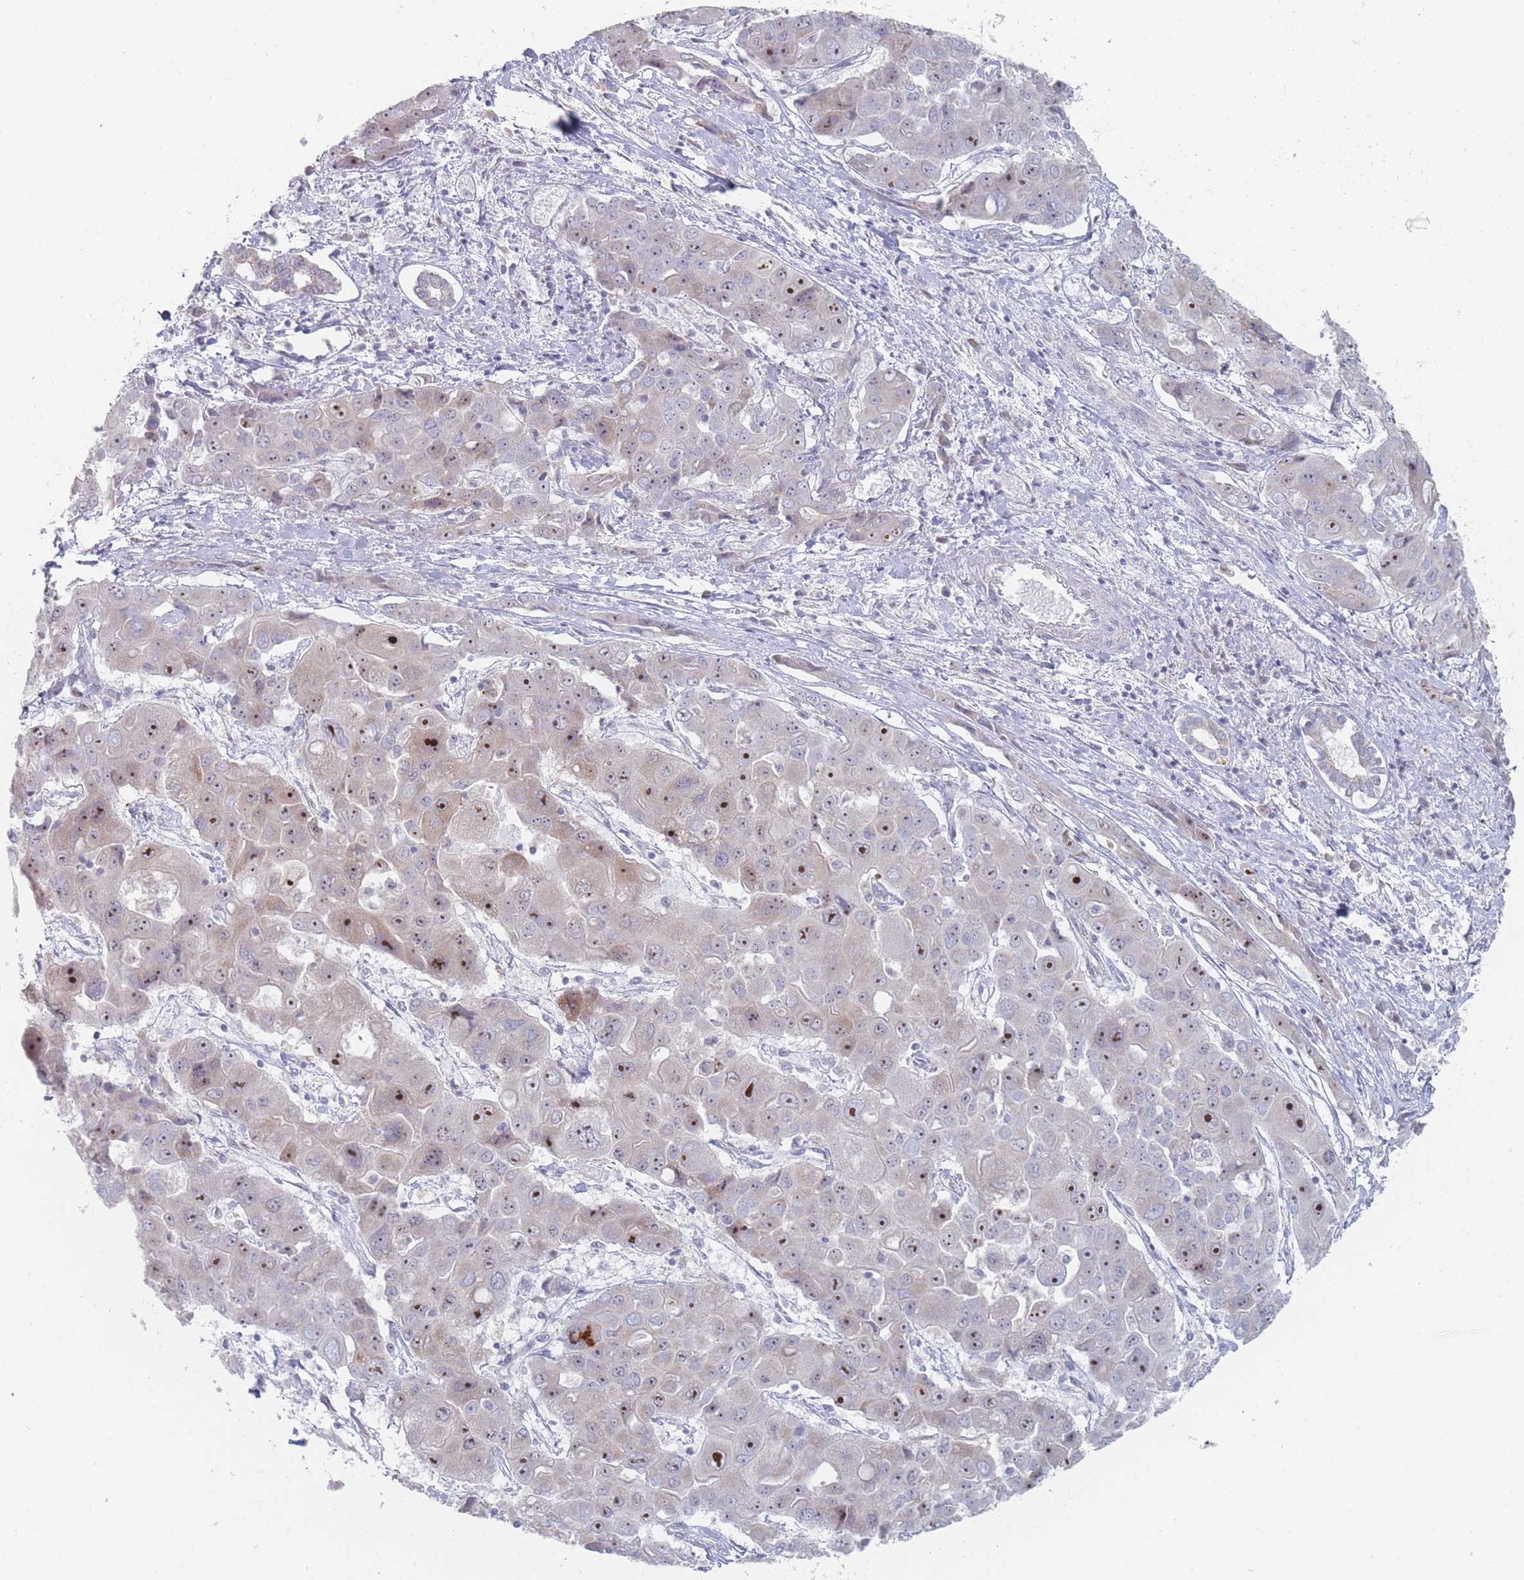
{"staining": {"intensity": "strong", "quantity": "<25%", "location": "nuclear"}, "tissue": "liver cancer", "cell_type": "Tumor cells", "image_type": "cancer", "snomed": [{"axis": "morphology", "description": "Cholangiocarcinoma"}, {"axis": "topography", "description": "Liver"}], "caption": "This micrograph displays immunohistochemistry staining of human liver cholangiocarcinoma, with medium strong nuclear staining in about <25% of tumor cells.", "gene": "RNF8", "patient": {"sex": "male", "age": 67}}